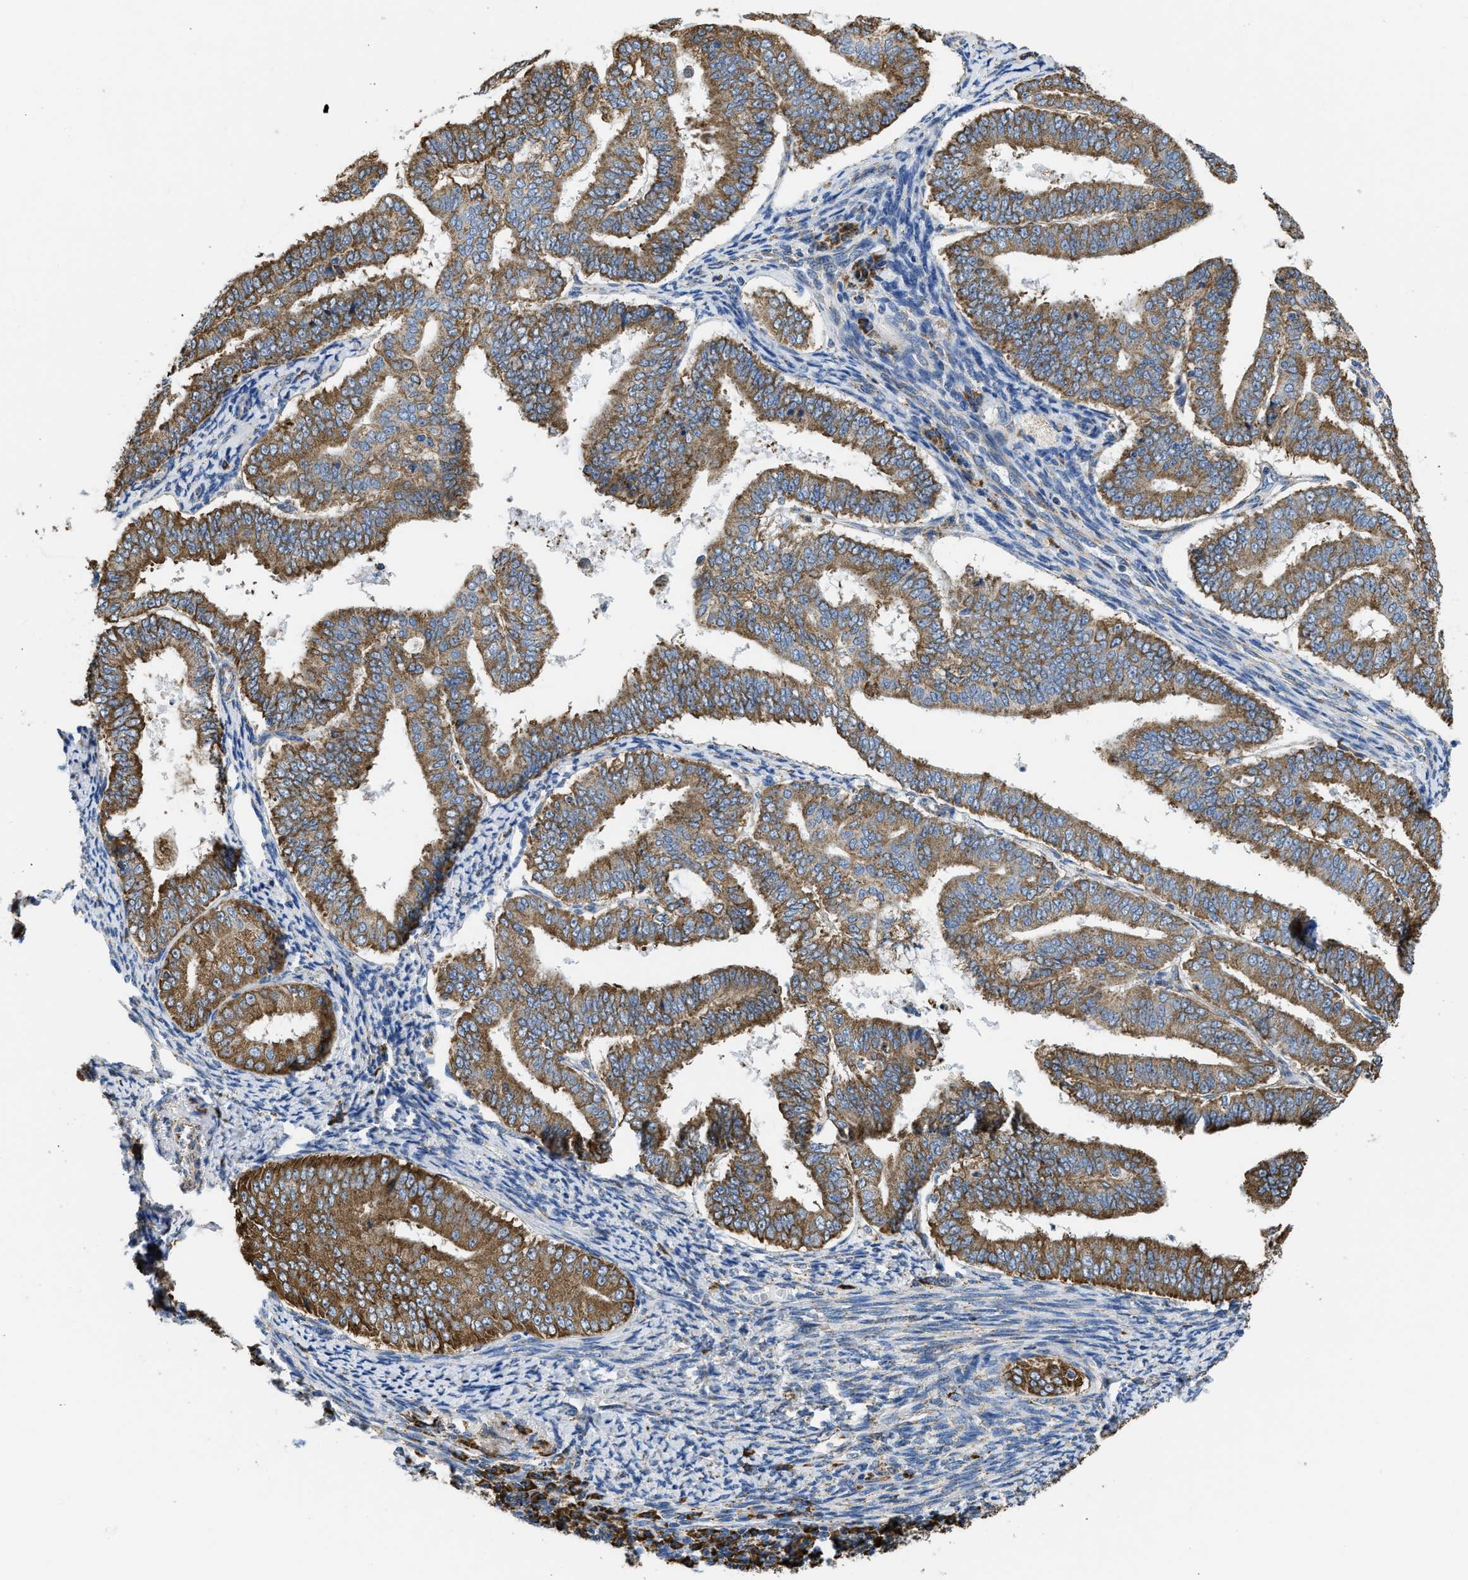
{"staining": {"intensity": "moderate", "quantity": ">75%", "location": "cytoplasmic/membranous"}, "tissue": "endometrial cancer", "cell_type": "Tumor cells", "image_type": "cancer", "snomed": [{"axis": "morphology", "description": "Adenocarcinoma, NOS"}, {"axis": "topography", "description": "Endometrium"}], "caption": "Tumor cells exhibit moderate cytoplasmic/membranous staining in about >75% of cells in endometrial cancer. The protein is stained brown, and the nuclei are stained in blue (DAB (3,3'-diaminobenzidine) IHC with brightfield microscopy, high magnification).", "gene": "CYCS", "patient": {"sex": "female", "age": 63}}